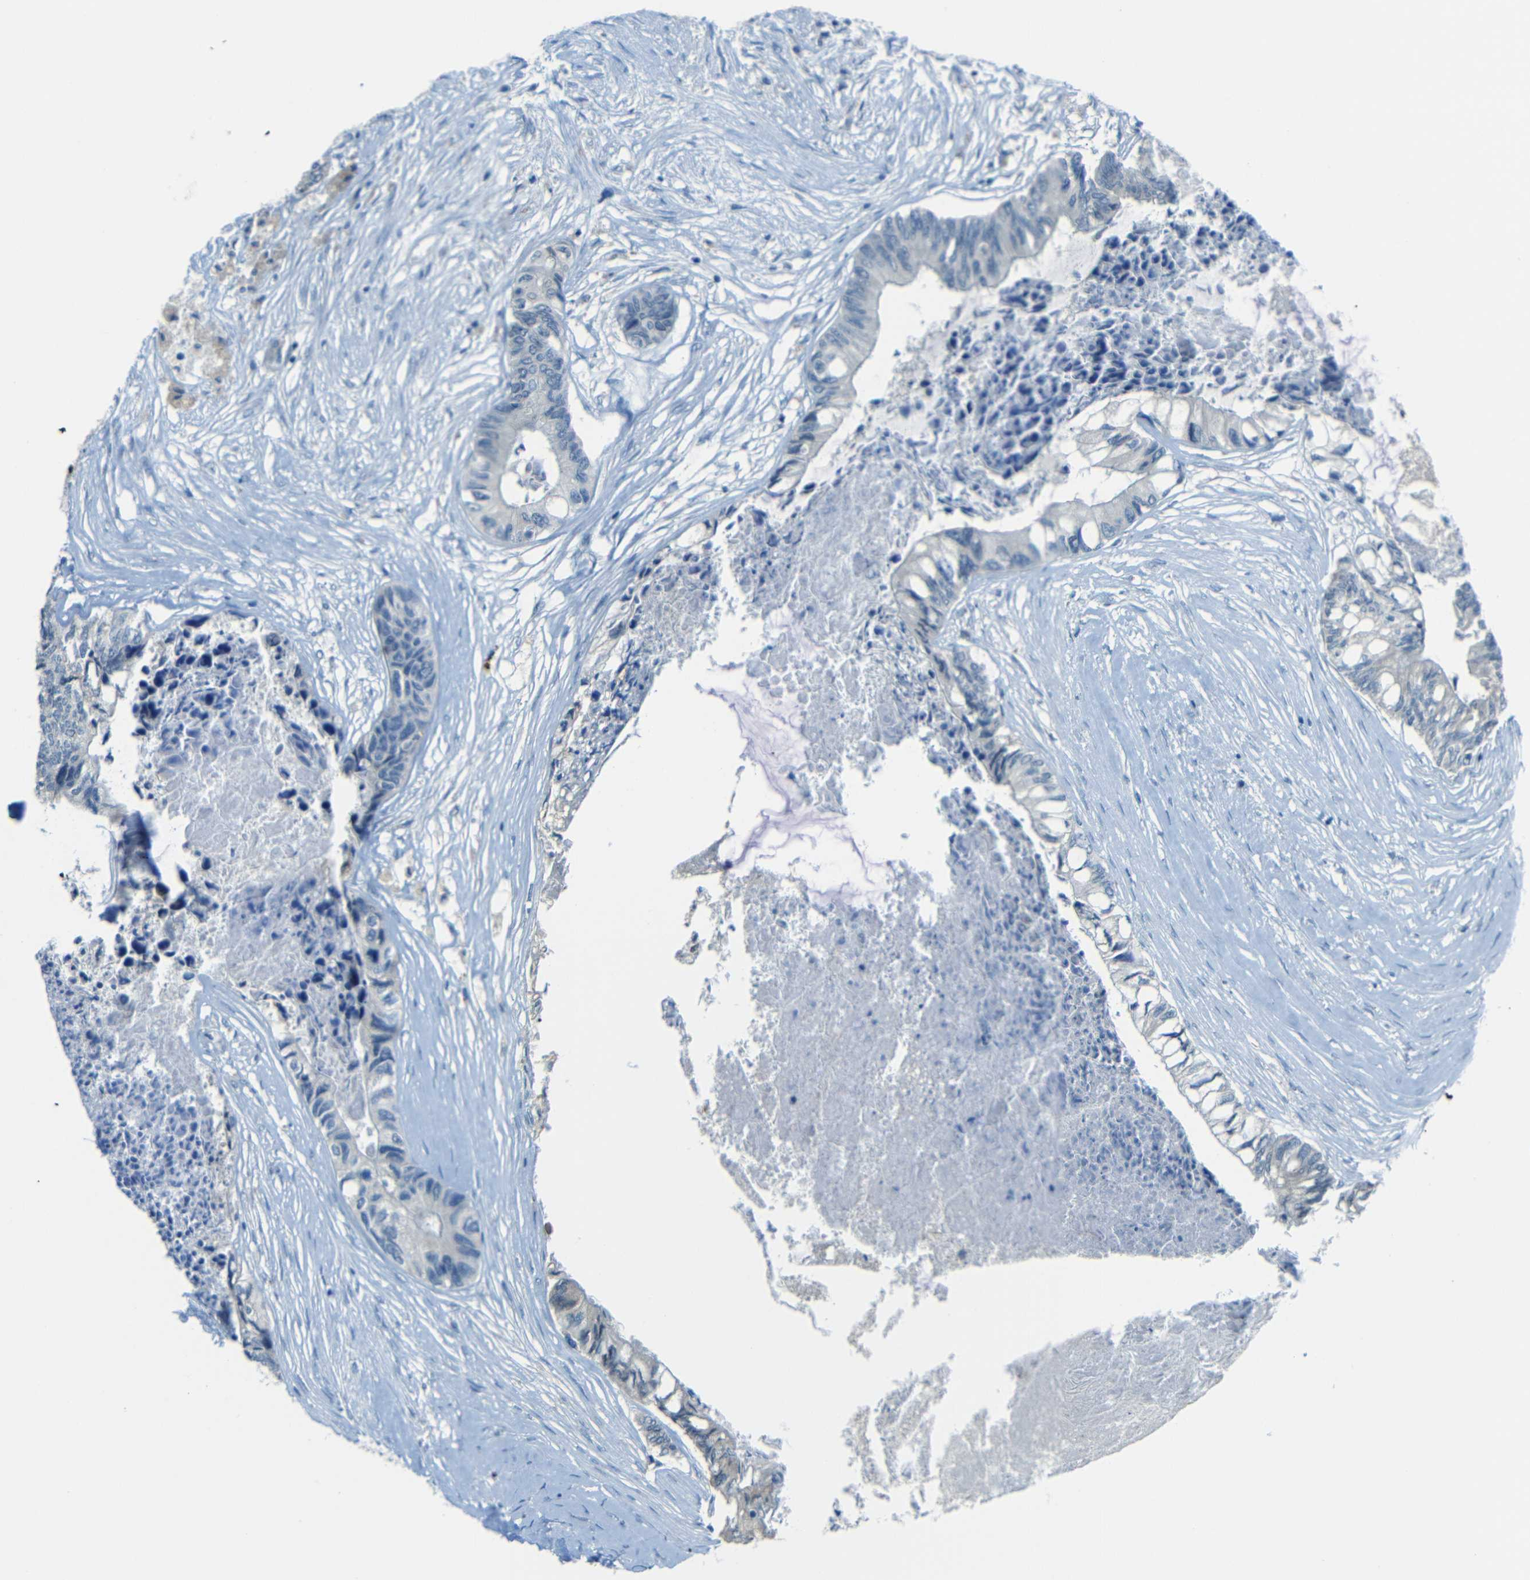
{"staining": {"intensity": "negative", "quantity": "none", "location": "none"}, "tissue": "colorectal cancer", "cell_type": "Tumor cells", "image_type": "cancer", "snomed": [{"axis": "morphology", "description": "Adenocarcinoma, NOS"}, {"axis": "topography", "description": "Rectum"}], "caption": "An IHC photomicrograph of adenocarcinoma (colorectal) is shown. There is no staining in tumor cells of adenocarcinoma (colorectal).", "gene": "ANKRD22", "patient": {"sex": "male", "age": 63}}